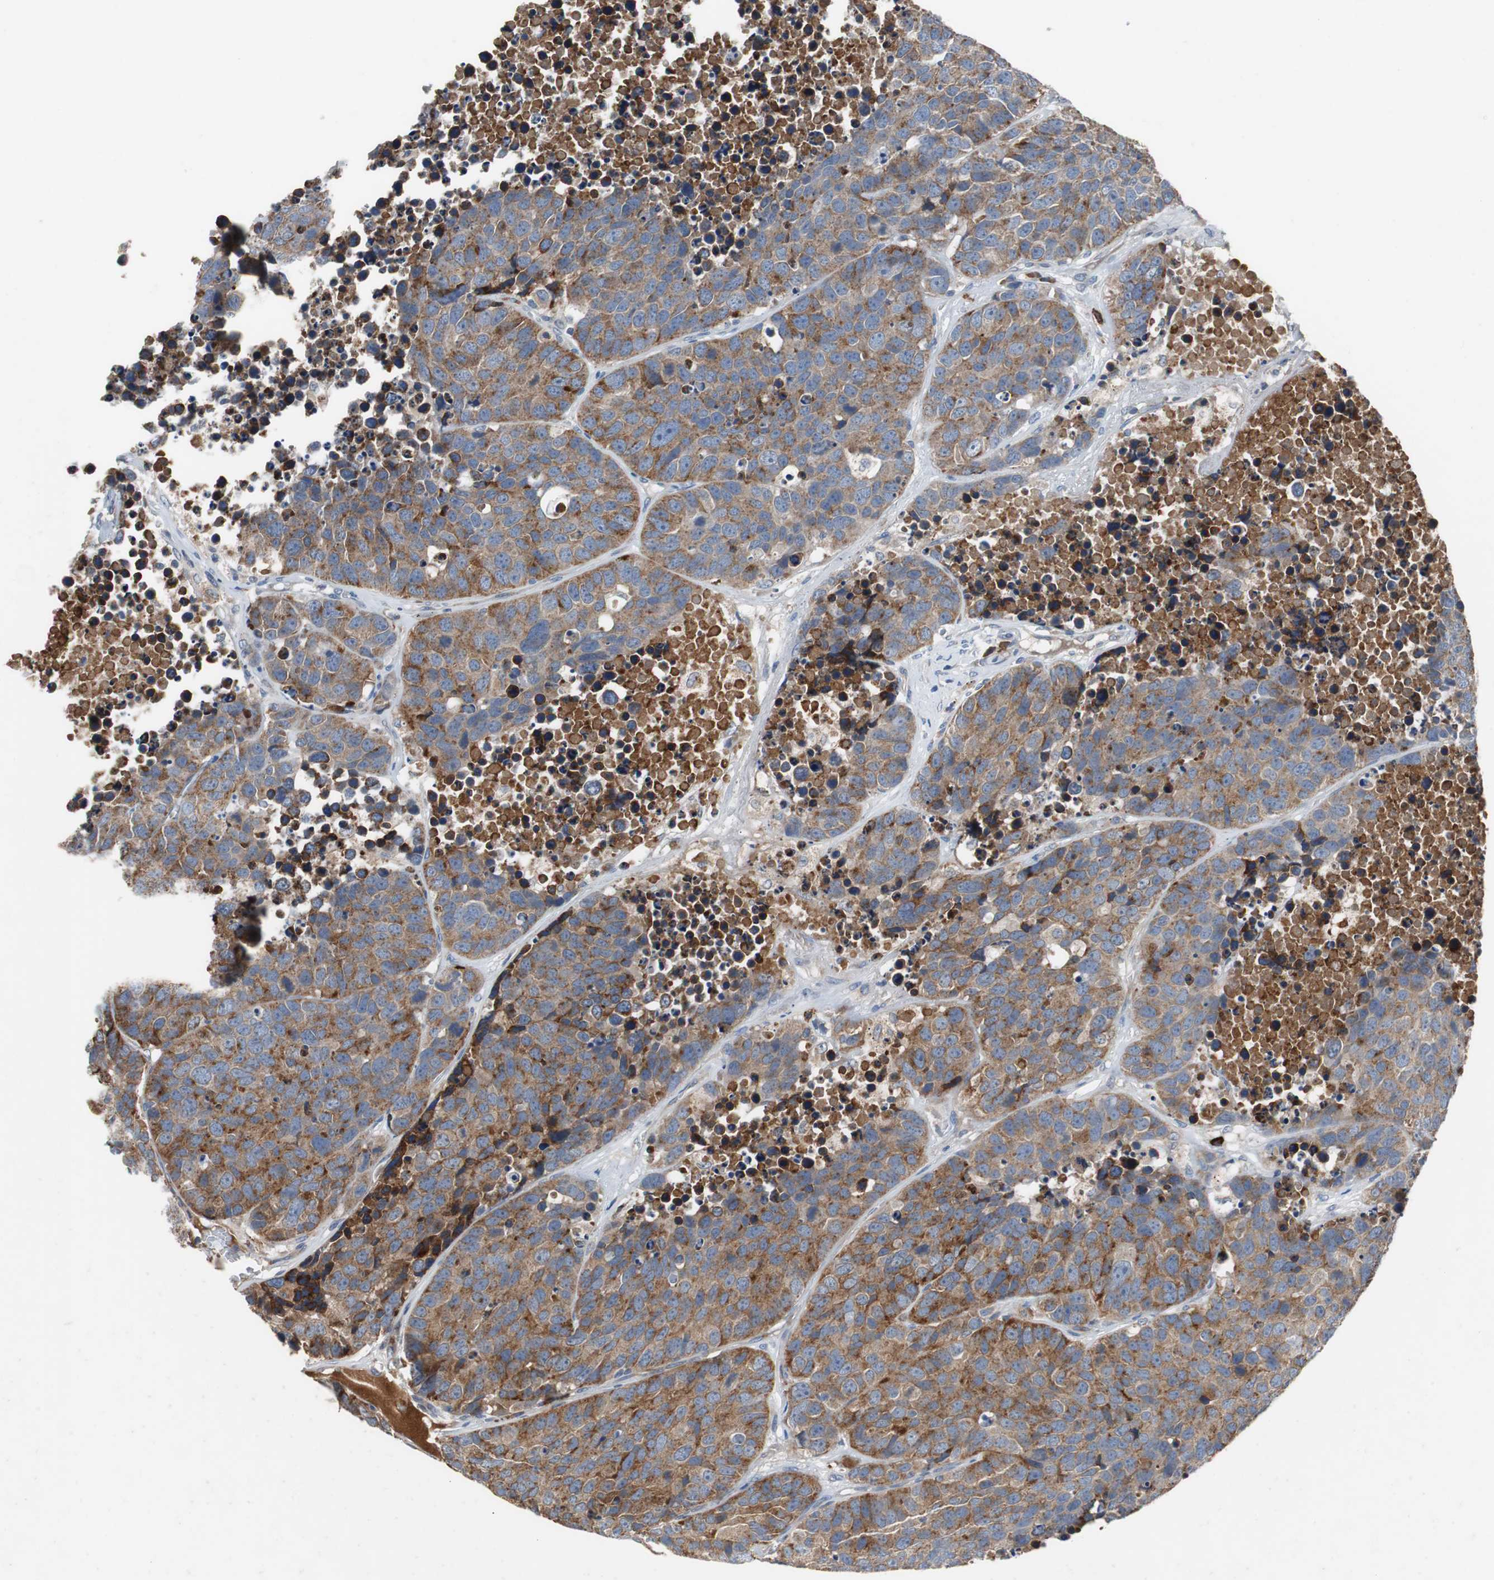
{"staining": {"intensity": "moderate", "quantity": ">75%", "location": "cytoplasmic/membranous"}, "tissue": "carcinoid", "cell_type": "Tumor cells", "image_type": "cancer", "snomed": [{"axis": "morphology", "description": "Carcinoid, malignant, NOS"}, {"axis": "topography", "description": "Lung"}], "caption": "Carcinoid stained with IHC demonstrates moderate cytoplasmic/membranous positivity in about >75% of tumor cells.", "gene": "SORT1", "patient": {"sex": "male", "age": 60}}